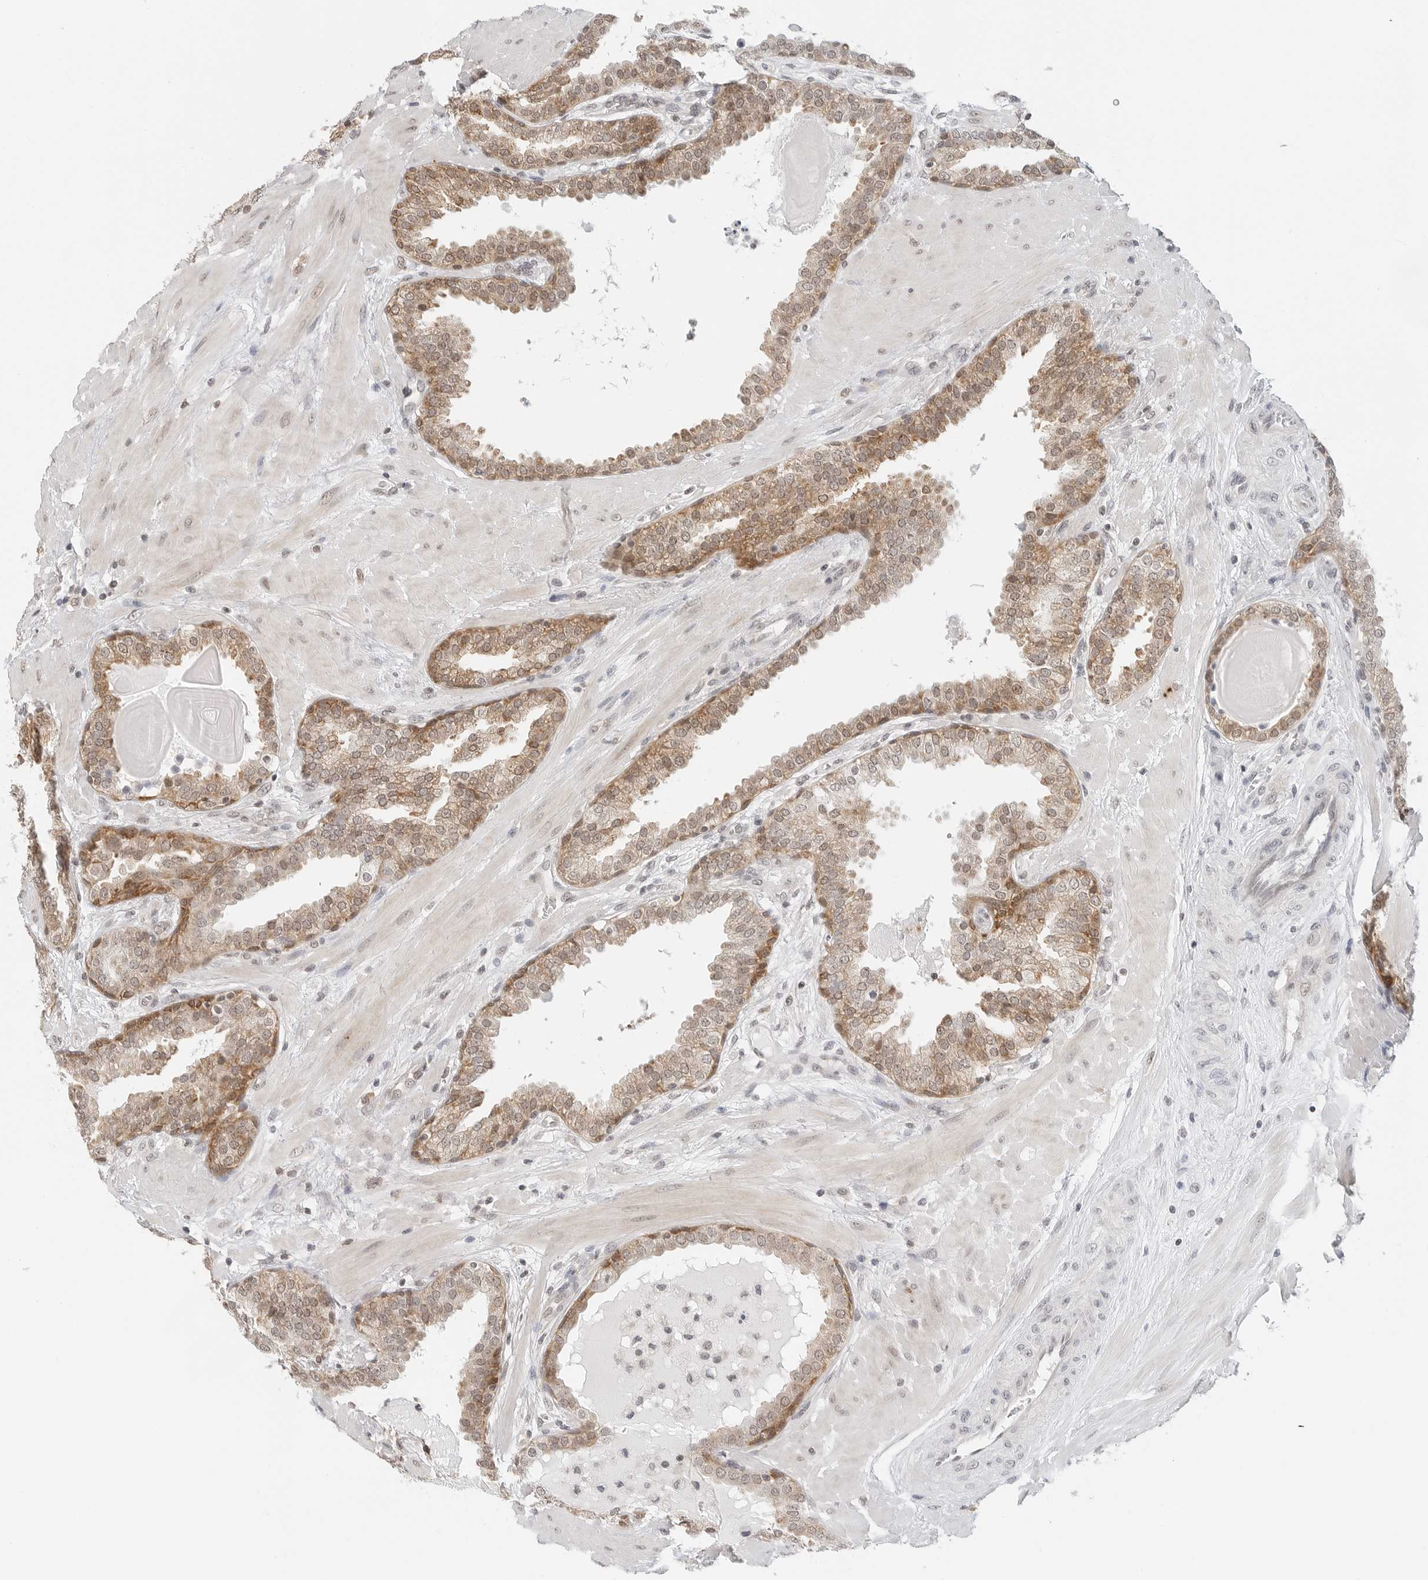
{"staining": {"intensity": "moderate", "quantity": ">75%", "location": "cytoplasmic/membranous"}, "tissue": "prostate", "cell_type": "Glandular cells", "image_type": "normal", "snomed": [{"axis": "morphology", "description": "Normal tissue, NOS"}, {"axis": "topography", "description": "Prostate"}], "caption": "This micrograph reveals immunohistochemistry staining of unremarkable prostate, with medium moderate cytoplasmic/membranous positivity in about >75% of glandular cells.", "gene": "METAP1", "patient": {"sex": "male", "age": 51}}